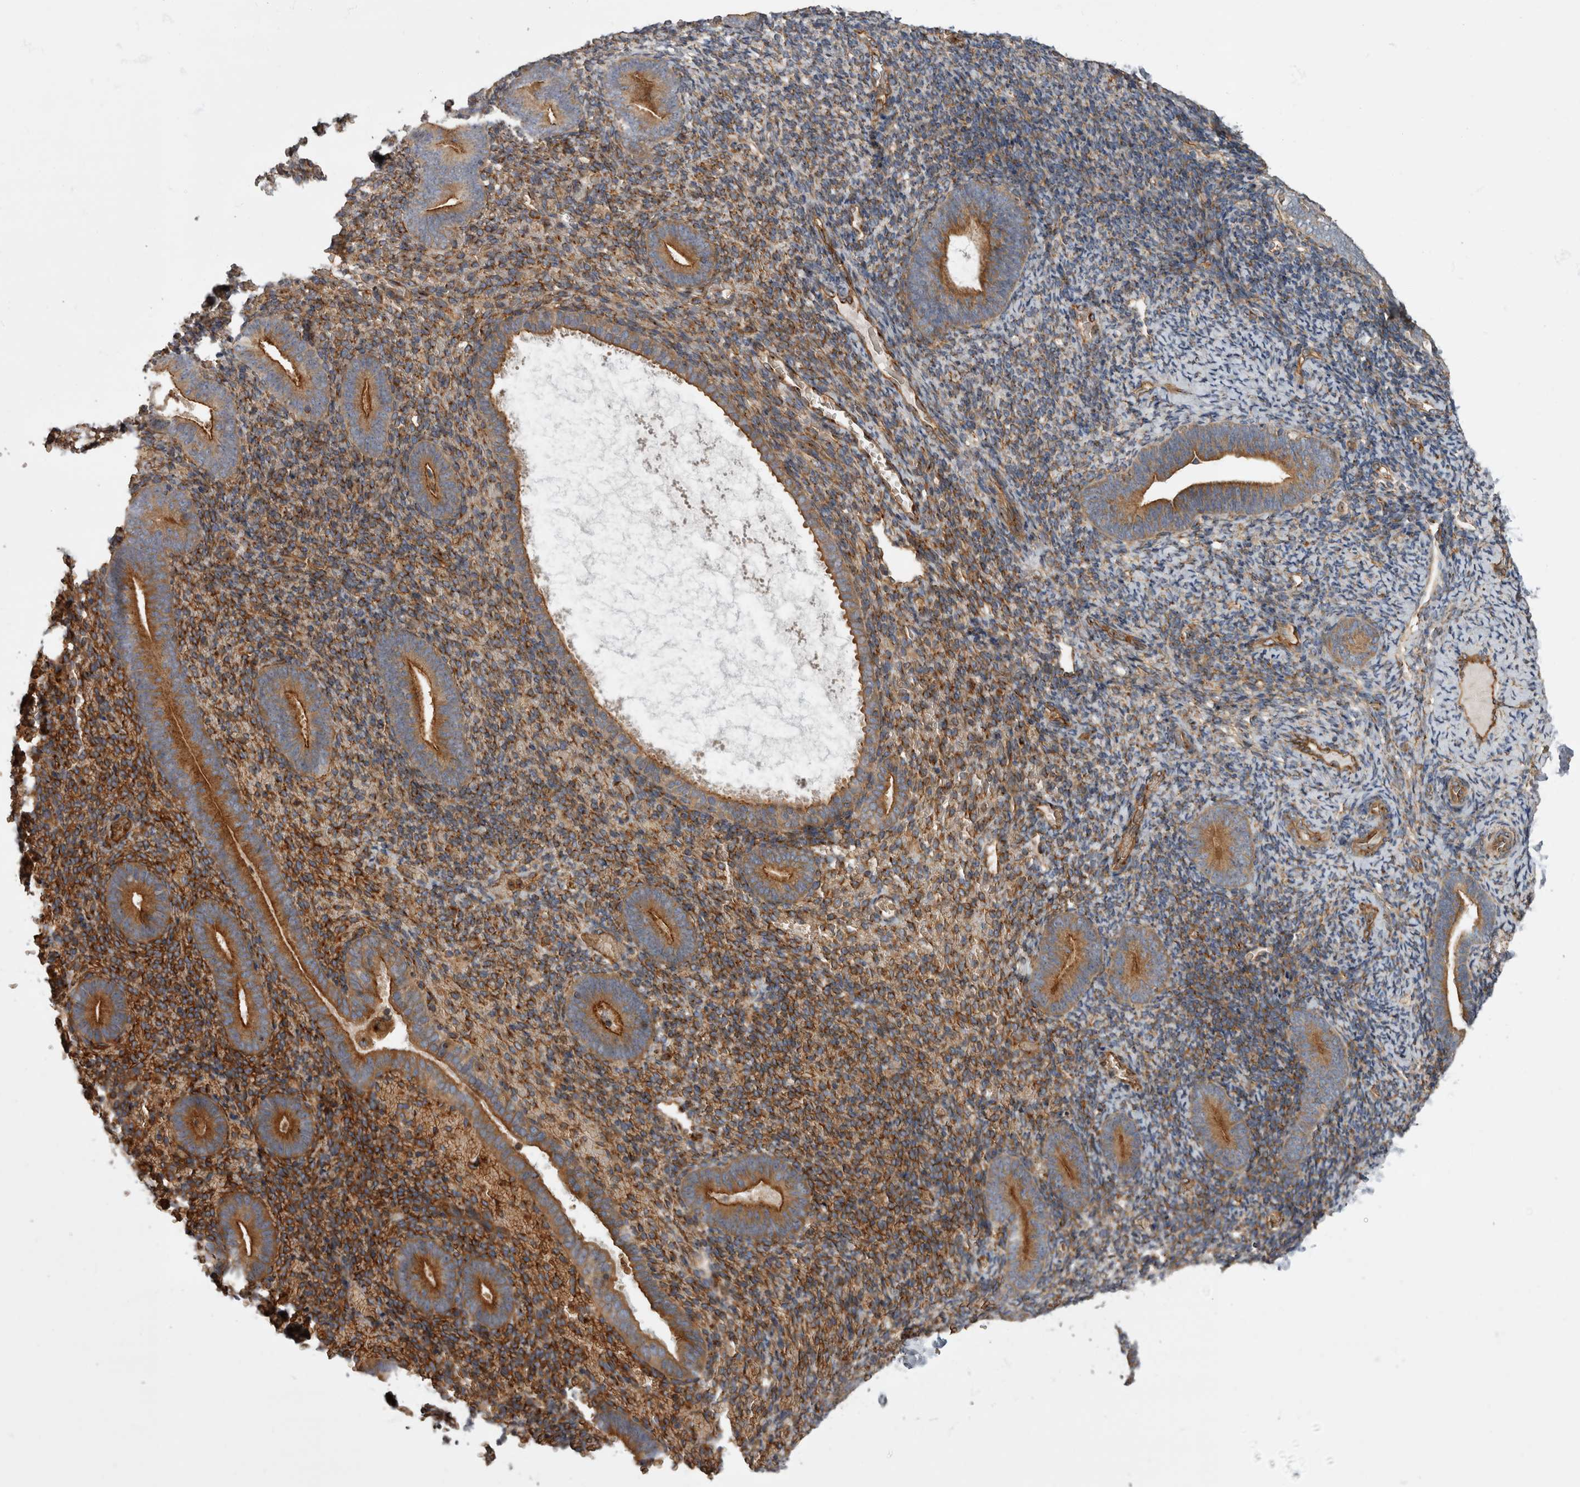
{"staining": {"intensity": "moderate", "quantity": "<25%", "location": "cytoplasmic/membranous"}, "tissue": "endometrium", "cell_type": "Cells in endometrial stroma", "image_type": "normal", "snomed": [{"axis": "morphology", "description": "Normal tissue, NOS"}, {"axis": "topography", "description": "Endometrium"}], "caption": "A brown stain labels moderate cytoplasmic/membranous positivity of a protein in cells in endometrial stroma of unremarkable human endometrium. The staining was performed using DAB, with brown indicating positive protein expression. Nuclei are stained blue with hematoxylin.", "gene": "HOOK3", "patient": {"sex": "female", "age": 51}}